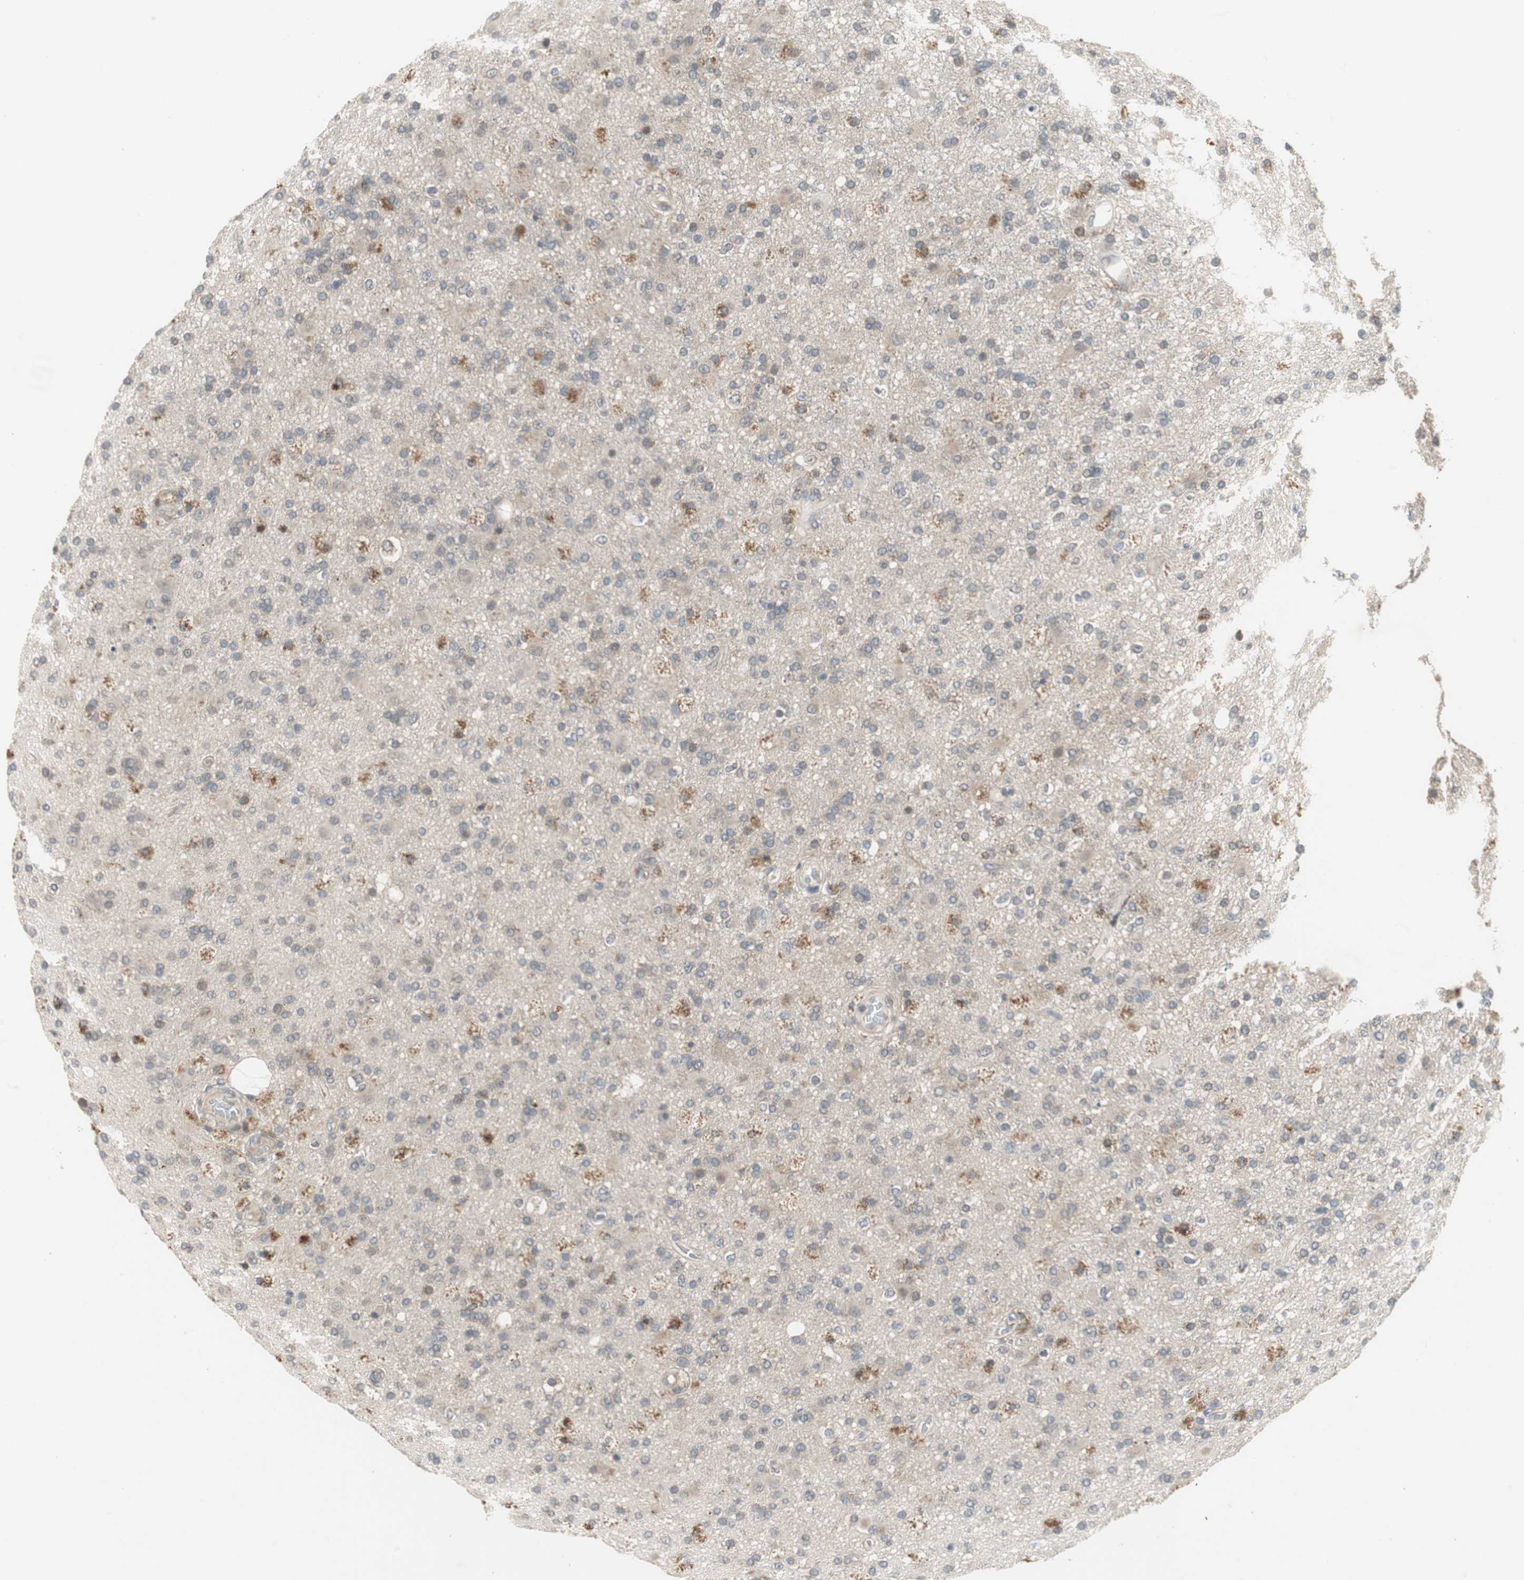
{"staining": {"intensity": "weak", "quantity": "<25%", "location": "cytoplasmic/membranous"}, "tissue": "glioma", "cell_type": "Tumor cells", "image_type": "cancer", "snomed": [{"axis": "morphology", "description": "Glioma, malignant, High grade"}, {"axis": "topography", "description": "Brain"}], "caption": "This is a histopathology image of immunohistochemistry (IHC) staining of glioma, which shows no expression in tumor cells. (DAB (3,3'-diaminobenzidine) immunohistochemistry visualized using brightfield microscopy, high magnification).", "gene": "SNX4", "patient": {"sex": "male", "age": 33}}